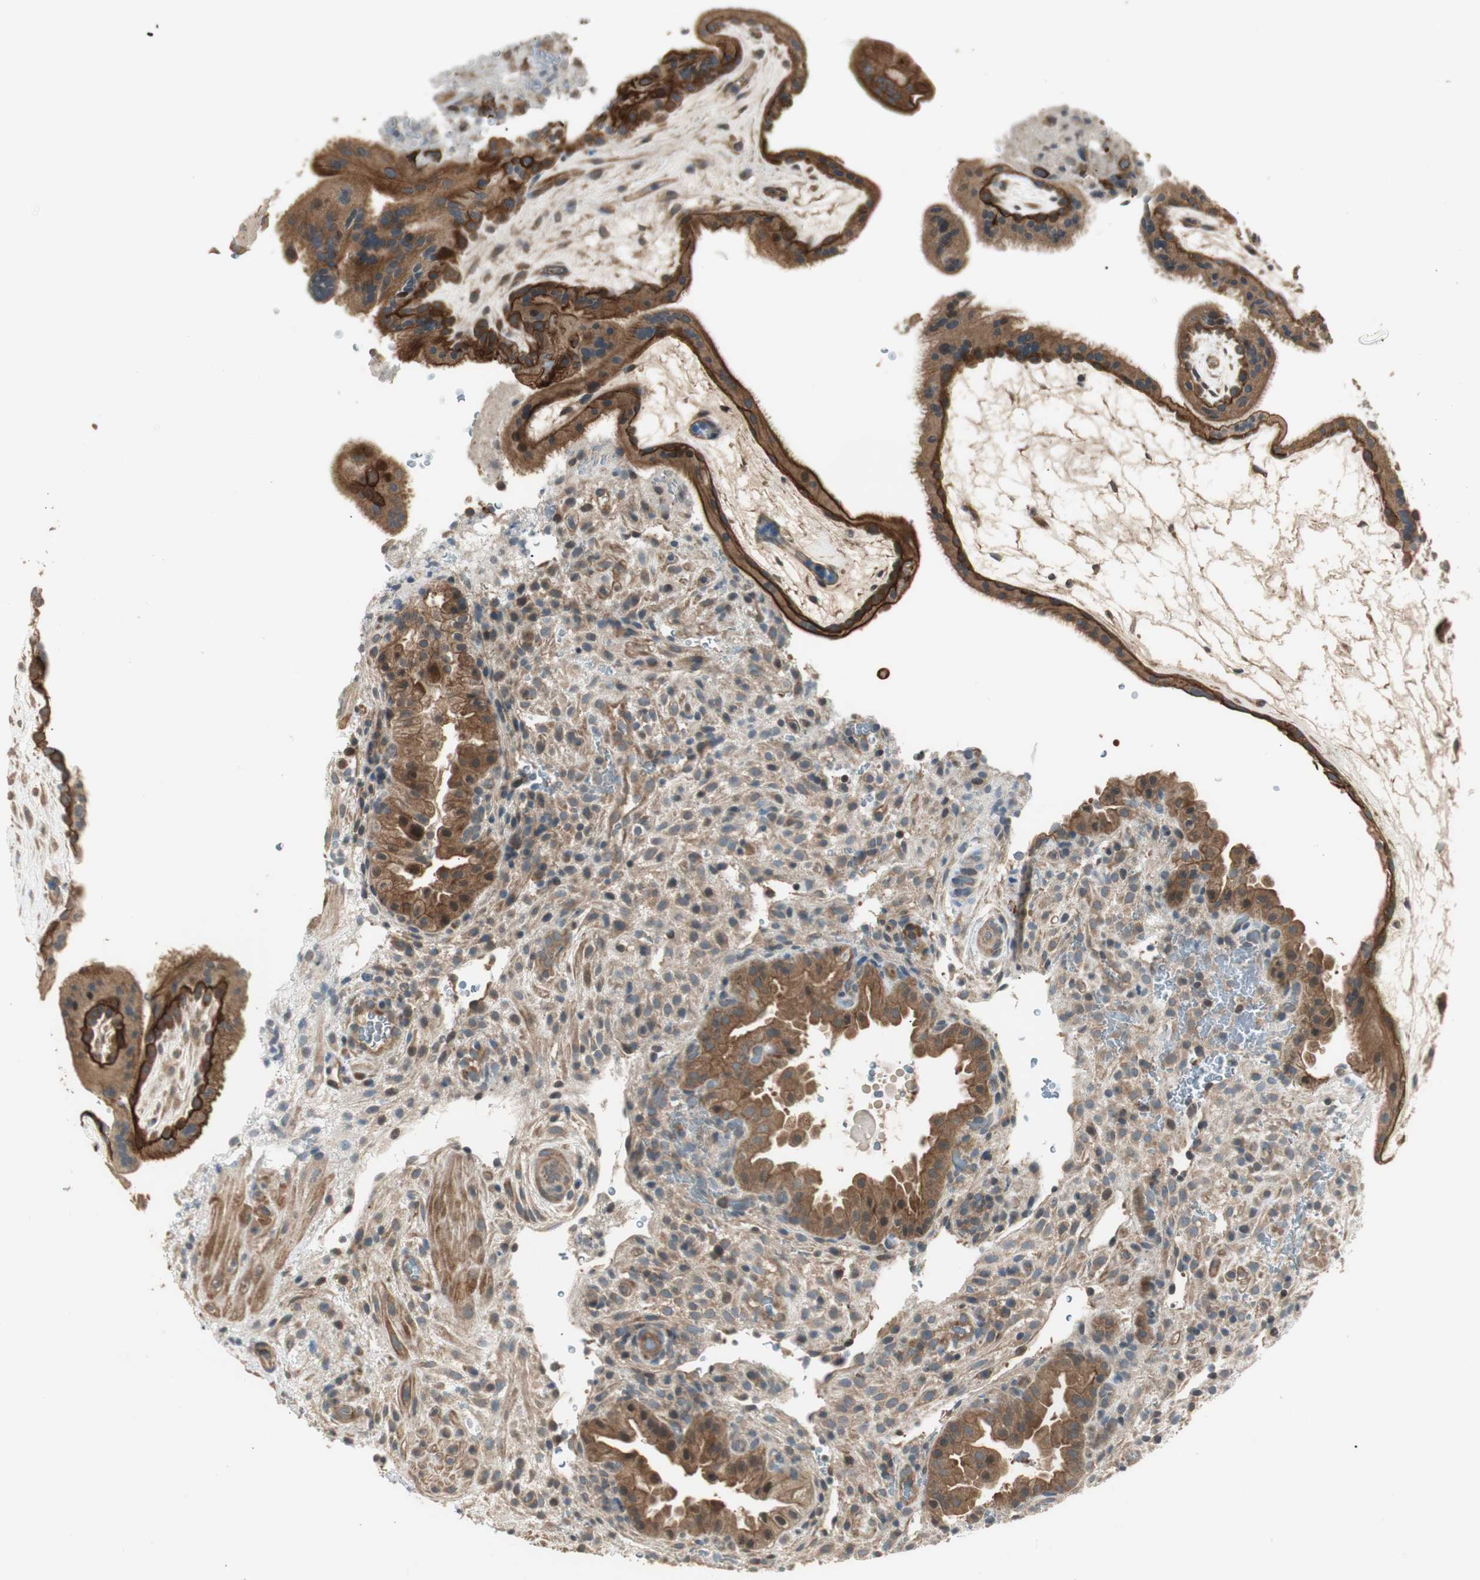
{"staining": {"intensity": "strong", "quantity": ">75%", "location": "cytoplasmic/membranous"}, "tissue": "placenta", "cell_type": "Trophoblastic cells", "image_type": "normal", "snomed": [{"axis": "morphology", "description": "Normal tissue, NOS"}, {"axis": "topography", "description": "Placenta"}], "caption": "IHC image of unremarkable placenta: placenta stained using IHC shows high levels of strong protein expression localized specifically in the cytoplasmic/membranous of trophoblastic cells, appearing as a cytoplasmic/membranous brown color.", "gene": "PFDN5", "patient": {"sex": "female", "age": 19}}